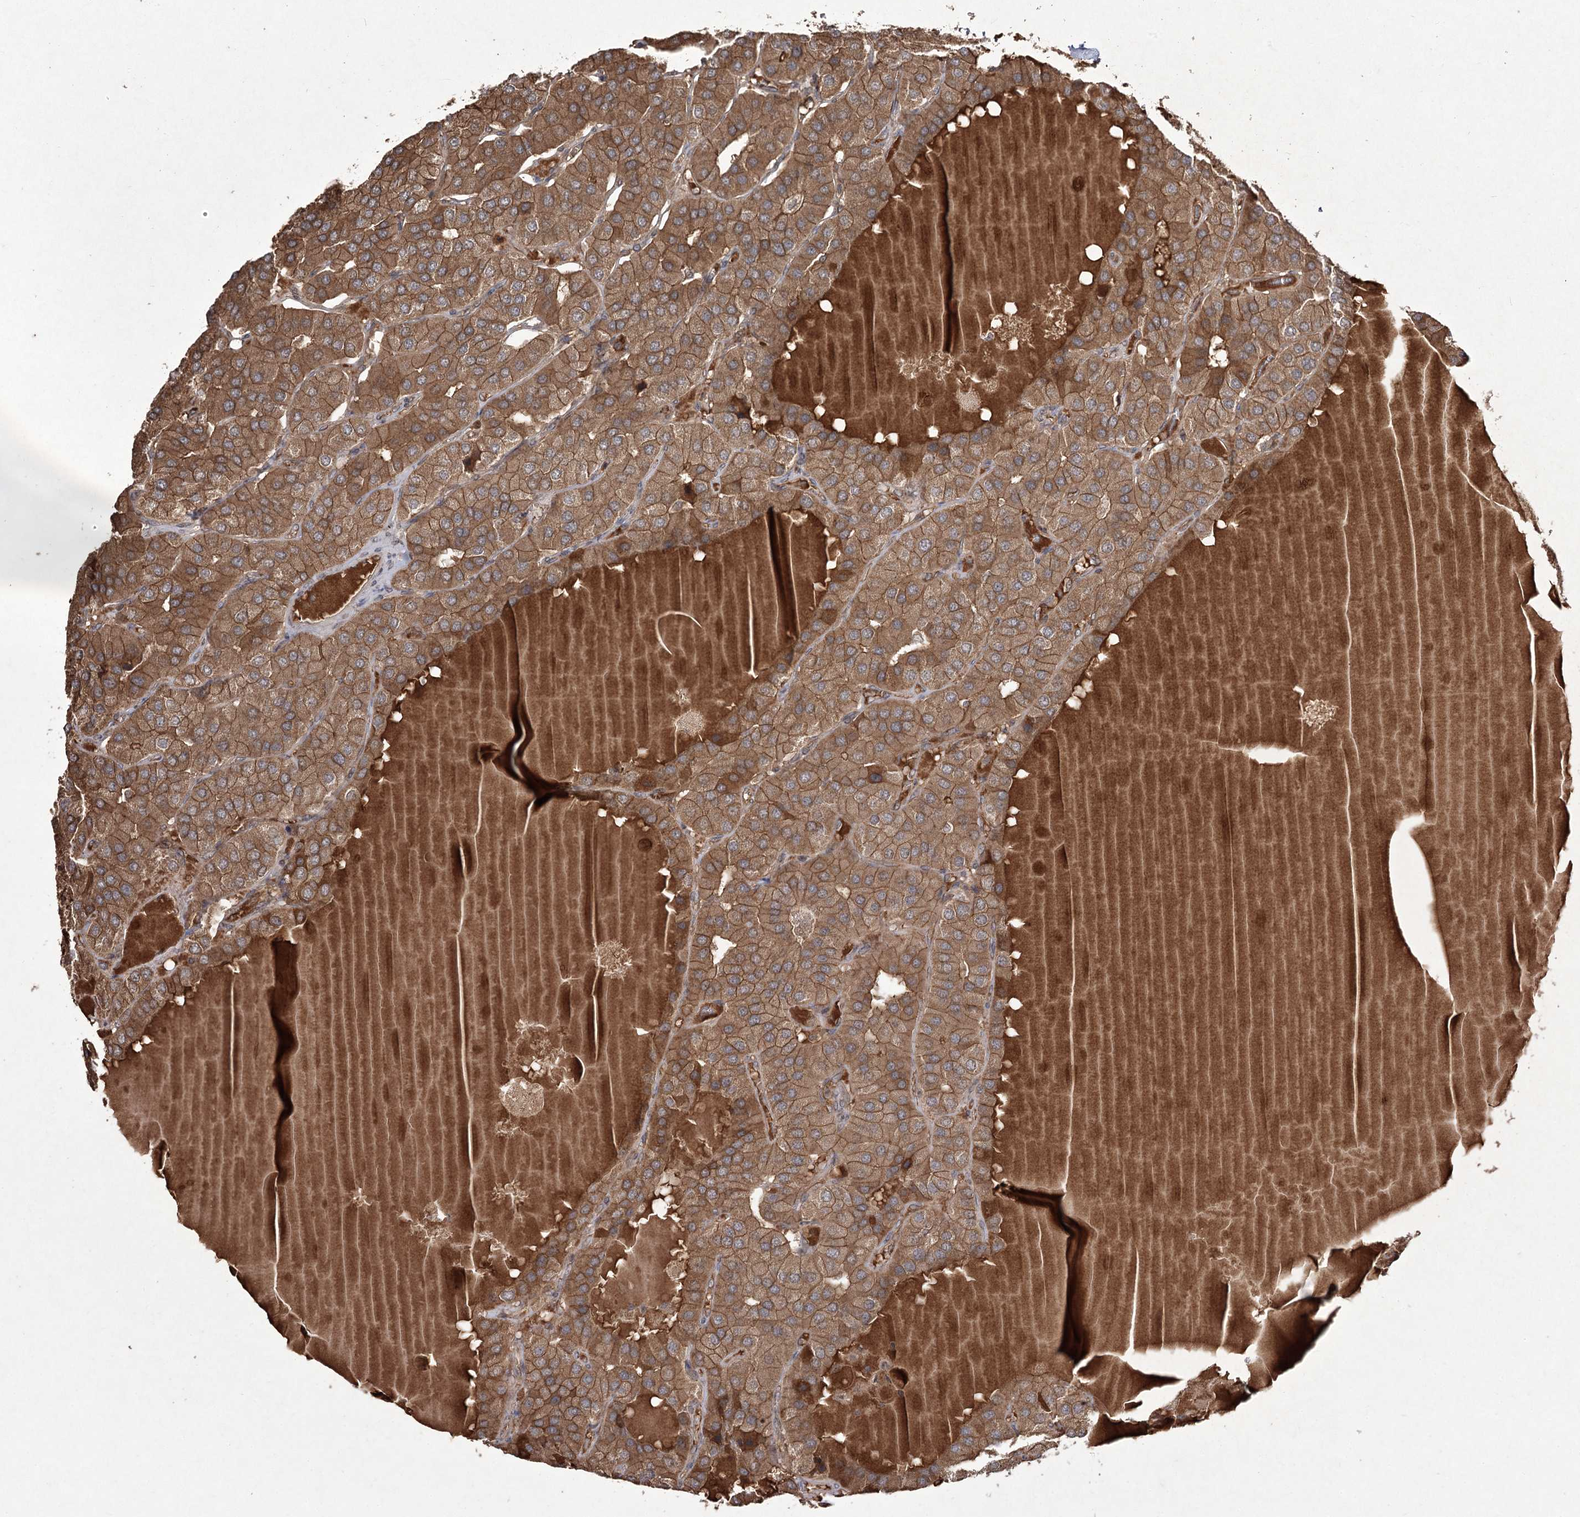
{"staining": {"intensity": "moderate", "quantity": ">75%", "location": "cytoplasmic/membranous"}, "tissue": "parathyroid gland", "cell_type": "Glandular cells", "image_type": "normal", "snomed": [{"axis": "morphology", "description": "Normal tissue, NOS"}, {"axis": "morphology", "description": "Adenoma, NOS"}, {"axis": "topography", "description": "Parathyroid gland"}], "caption": "Protein staining of normal parathyroid gland displays moderate cytoplasmic/membranous staining in approximately >75% of glandular cells.", "gene": "FANCL", "patient": {"sex": "female", "age": 86}}